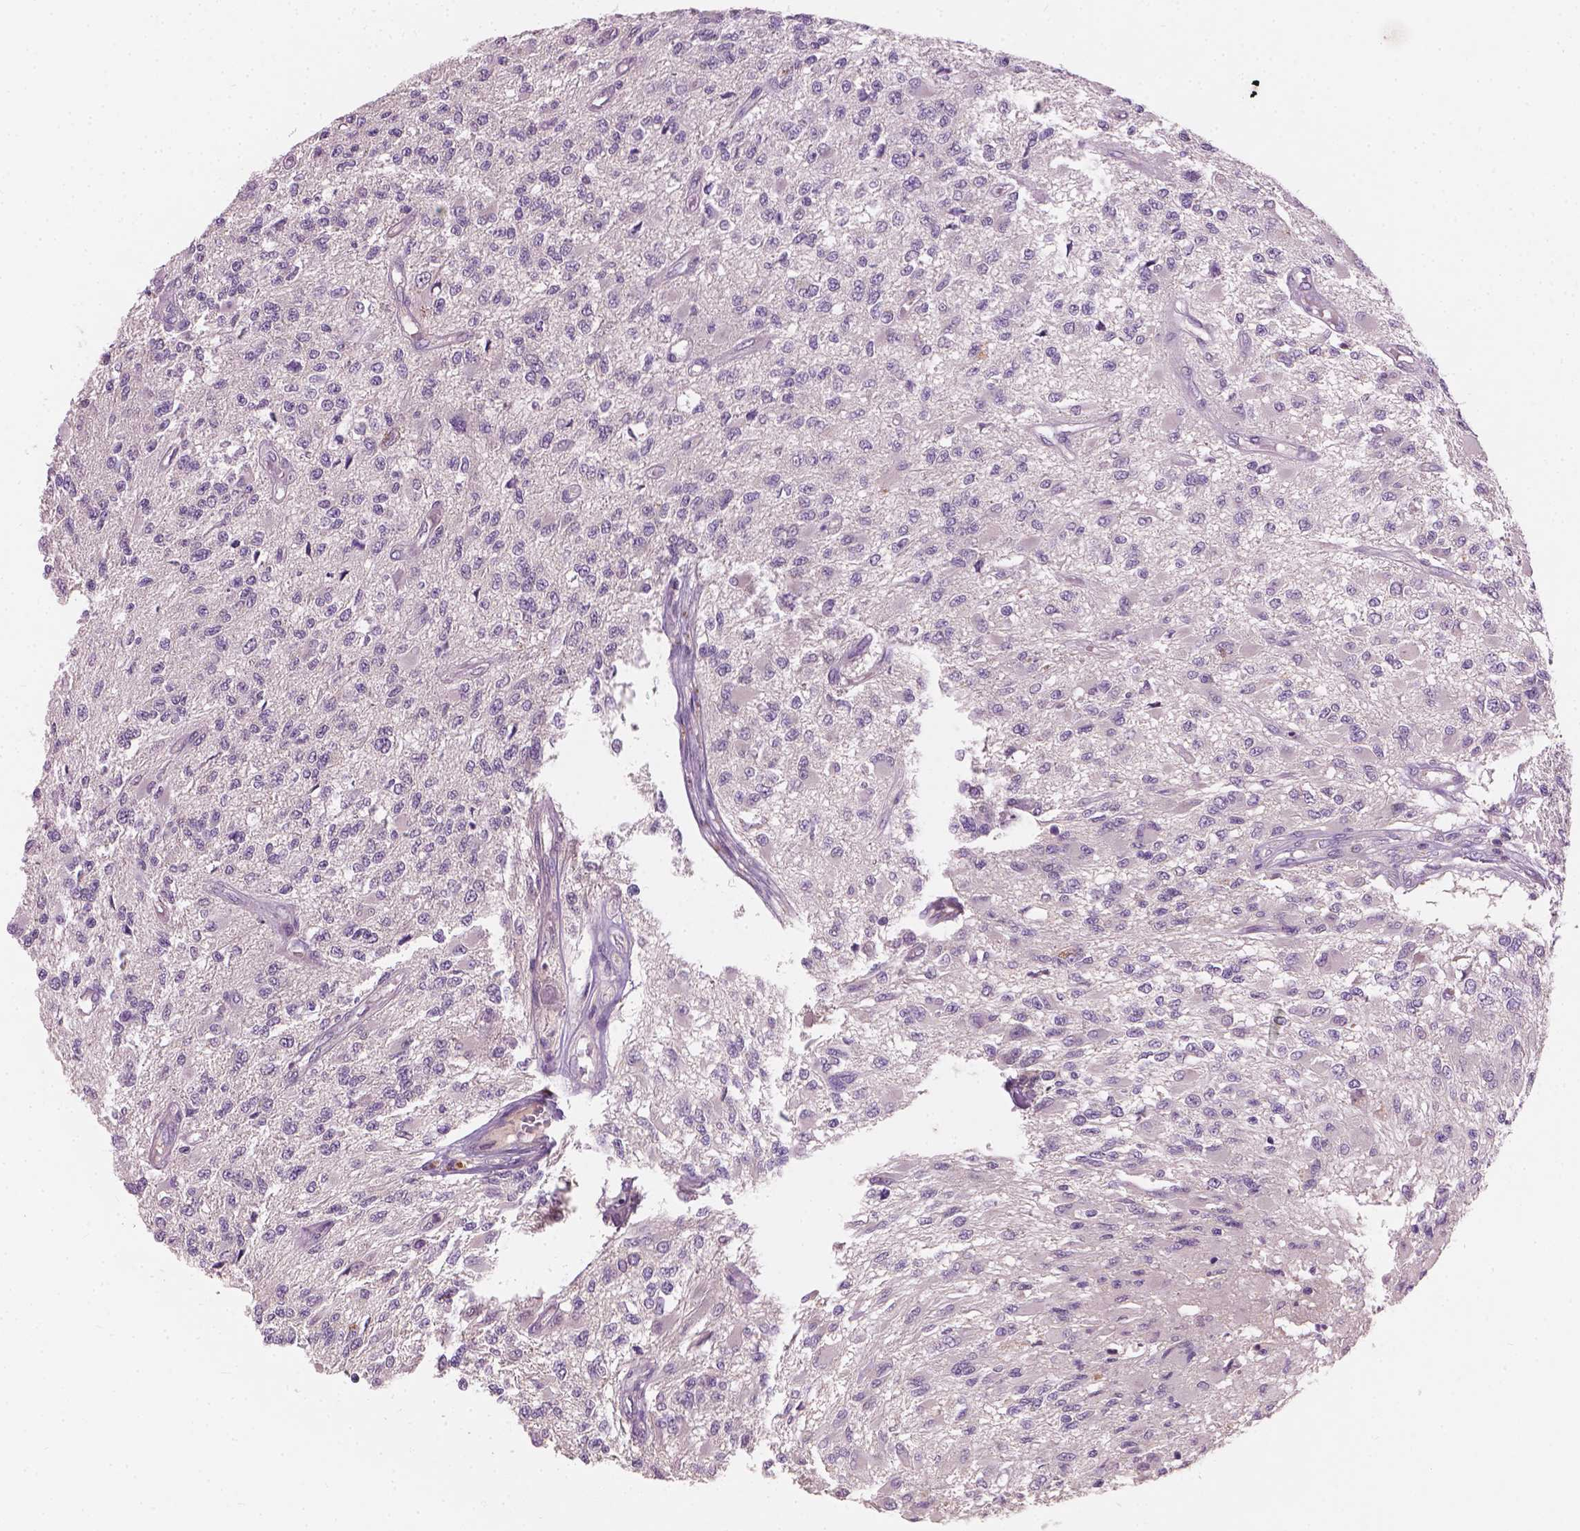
{"staining": {"intensity": "negative", "quantity": "none", "location": "none"}, "tissue": "glioma", "cell_type": "Tumor cells", "image_type": "cancer", "snomed": [{"axis": "morphology", "description": "Glioma, malignant, High grade"}, {"axis": "topography", "description": "Brain"}], "caption": "Glioma was stained to show a protein in brown. There is no significant expression in tumor cells.", "gene": "KRT17", "patient": {"sex": "female", "age": 63}}